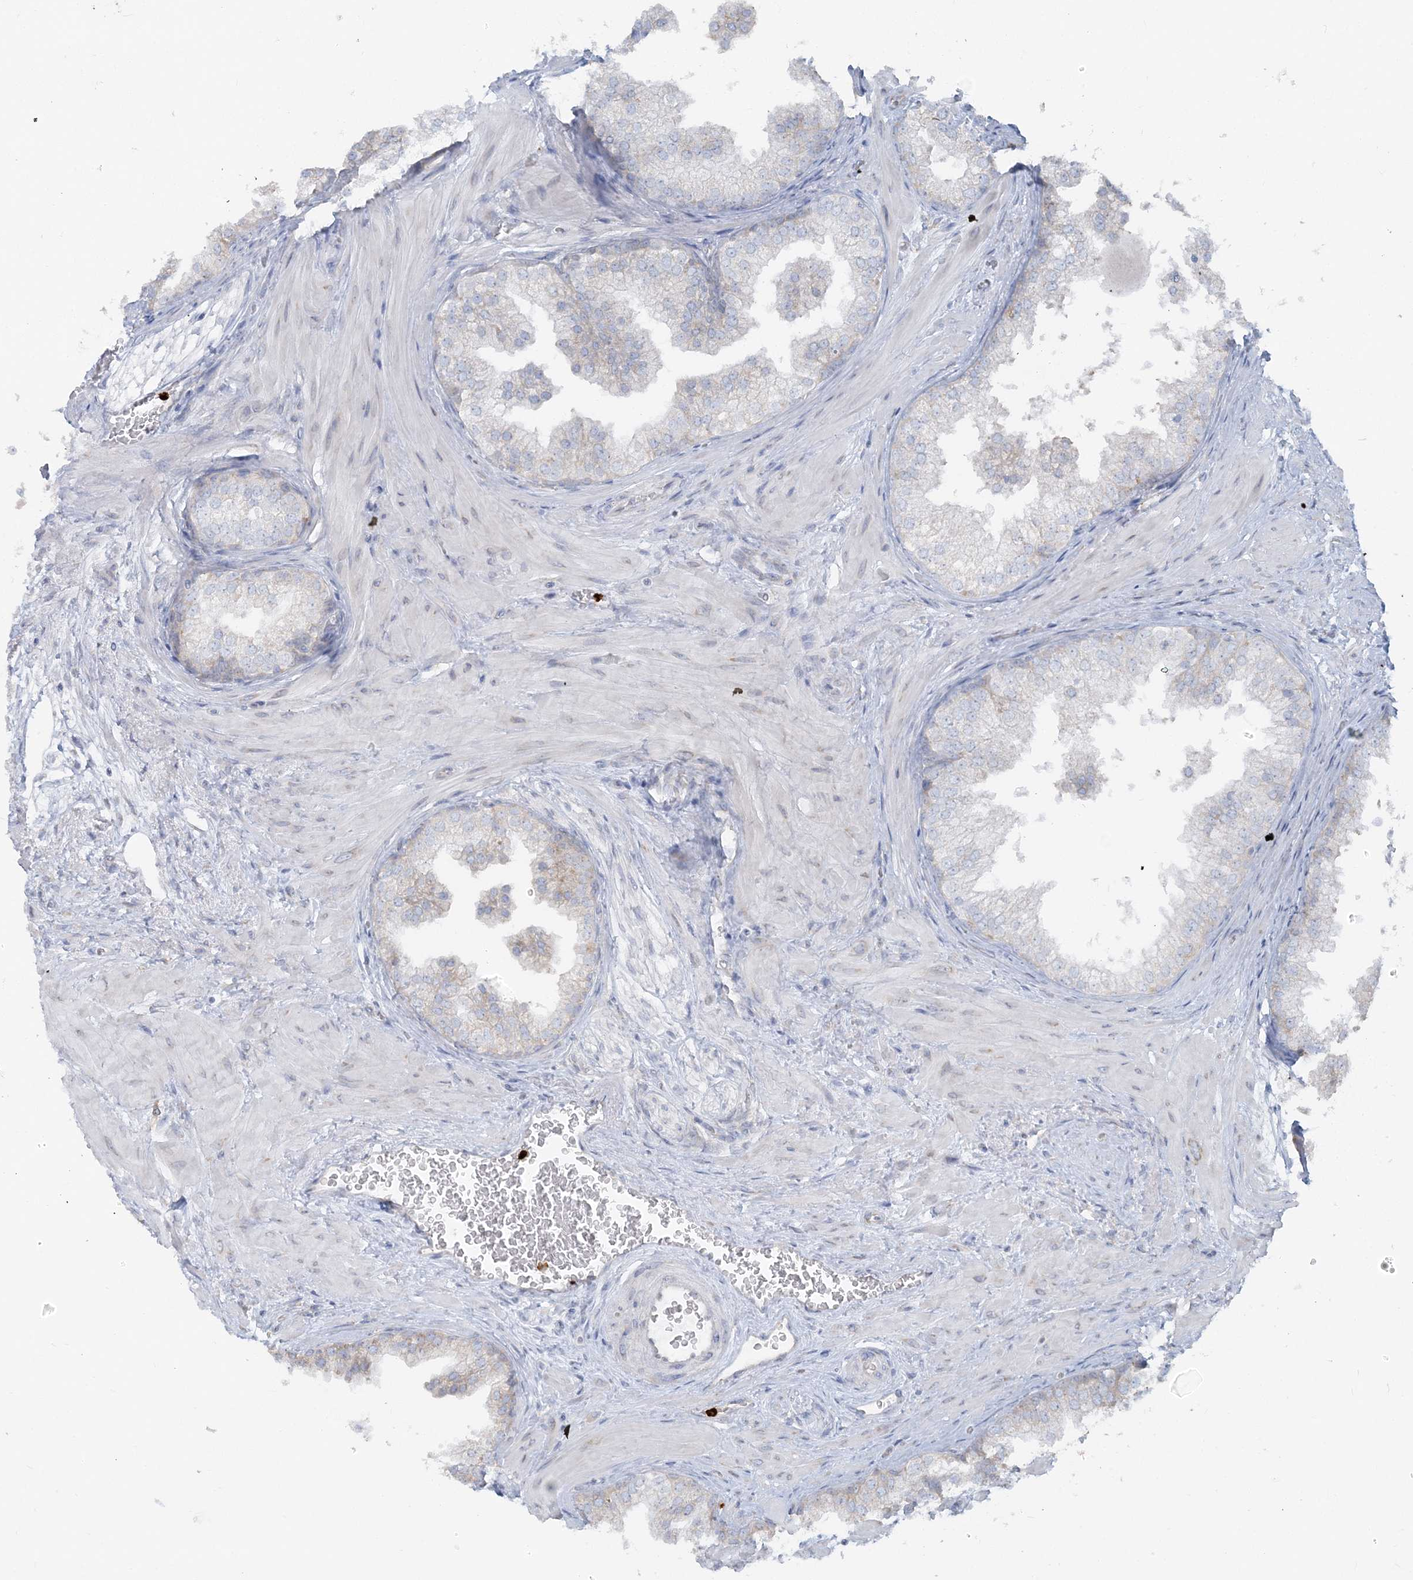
{"staining": {"intensity": "negative", "quantity": "none", "location": "none"}, "tissue": "prostate", "cell_type": "Glandular cells", "image_type": "normal", "snomed": [{"axis": "morphology", "description": "Normal tissue, NOS"}, {"axis": "topography", "description": "Prostate"}], "caption": "Human prostate stained for a protein using IHC shows no staining in glandular cells.", "gene": "CCNJ", "patient": {"sex": "male", "age": 48}}